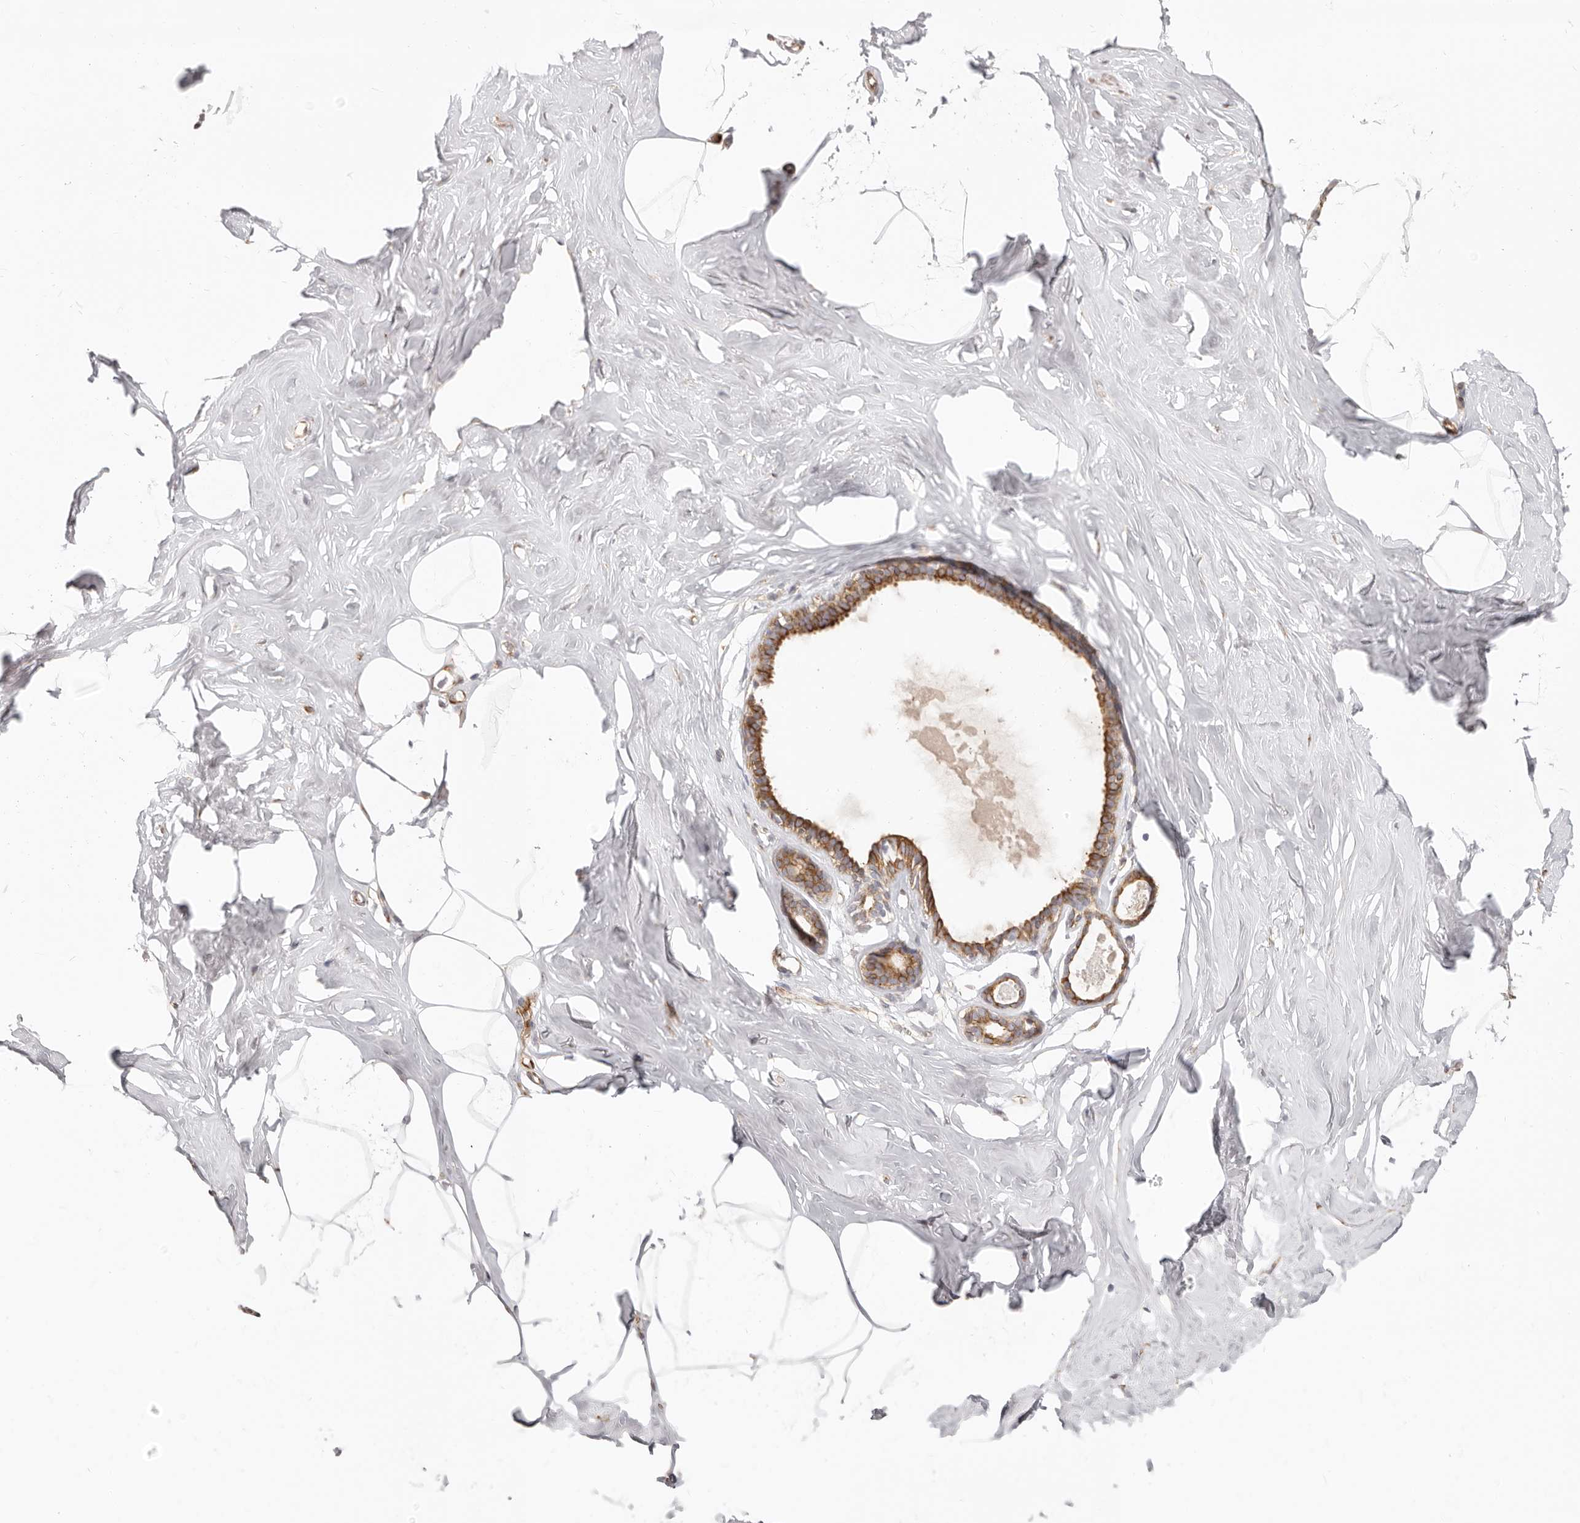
{"staining": {"intensity": "weak", "quantity": "<25%", "location": "cytoplasmic/membranous"}, "tissue": "adipose tissue", "cell_type": "Adipocytes", "image_type": "normal", "snomed": [{"axis": "morphology", "description": "Normal tissue, NOS"}, {"axis": "morphology", "description": "Fibrosis, NOS"}, {"axis": "topography", "description": "Breast"}, {"axis": "topography", "description": "Adipose tissue"}], "caption": "Photomicrograph shows no significant protein staining in adipocytes of normal adipose tissue. (DAB immunohistochemistry with hematoxylin counter stain).", "gene": "DTNBP1", "patient": {"sex": "female", "age": 39}}